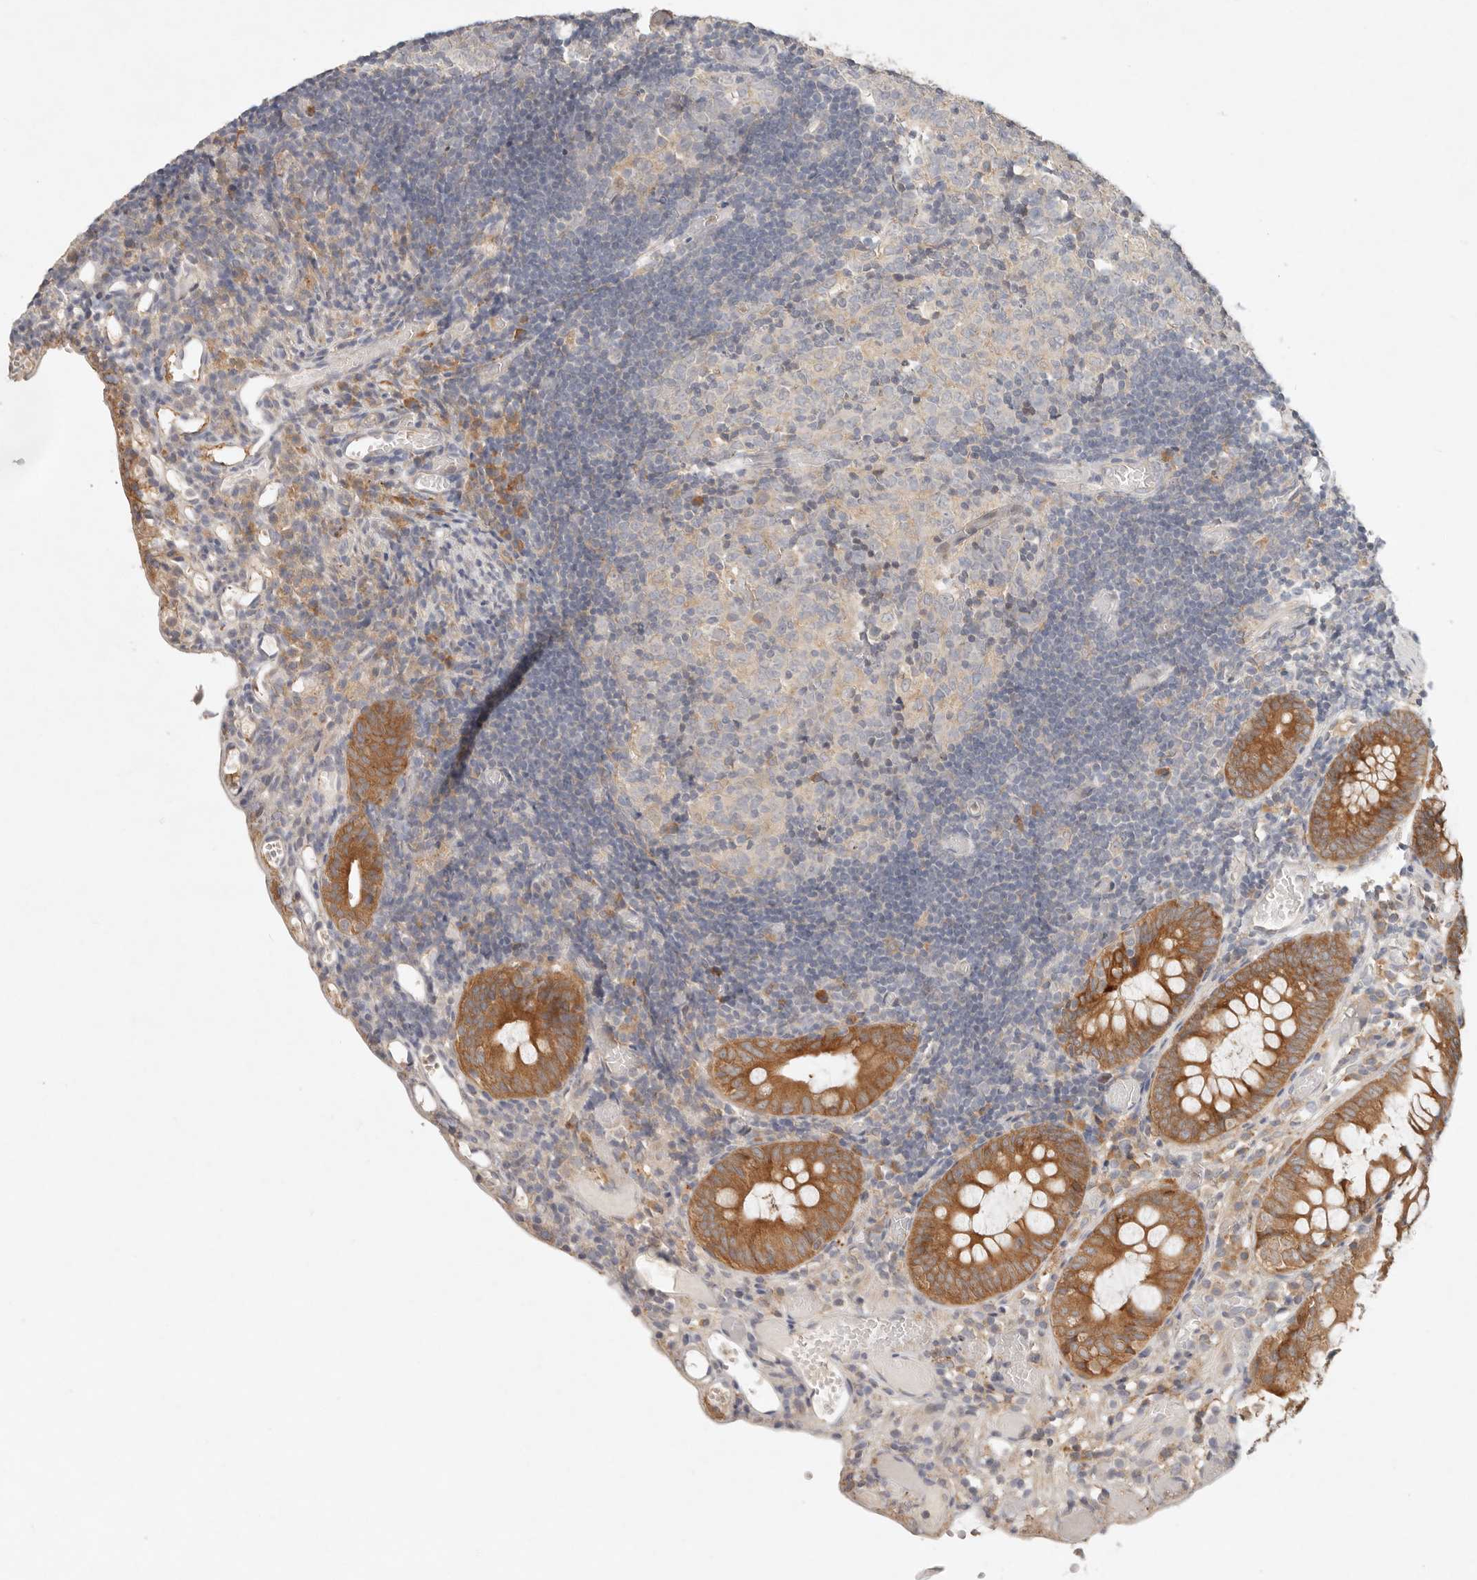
{"staining": {"intensity": "moderate", "quantity": ">75%", "location": "cytoplasmic/membranous"}, "tissue": "colon", "cell_type": "Endothelial cells", "image_type": "normal", "snomed": [{"axis": "morphology", "description": "Normal tissue, NOS"}, {"axis": "topography", "description": "Colon"}], "caption": "Immunohistochemical staining of unremarkable colon demonstrates >75% levels of moderate cytoplasmic/membranous protein expression in about >75% of endothelial cells.", "gene": "ARHGEF10L", "patient": {"sex": "male", "age": 14}}